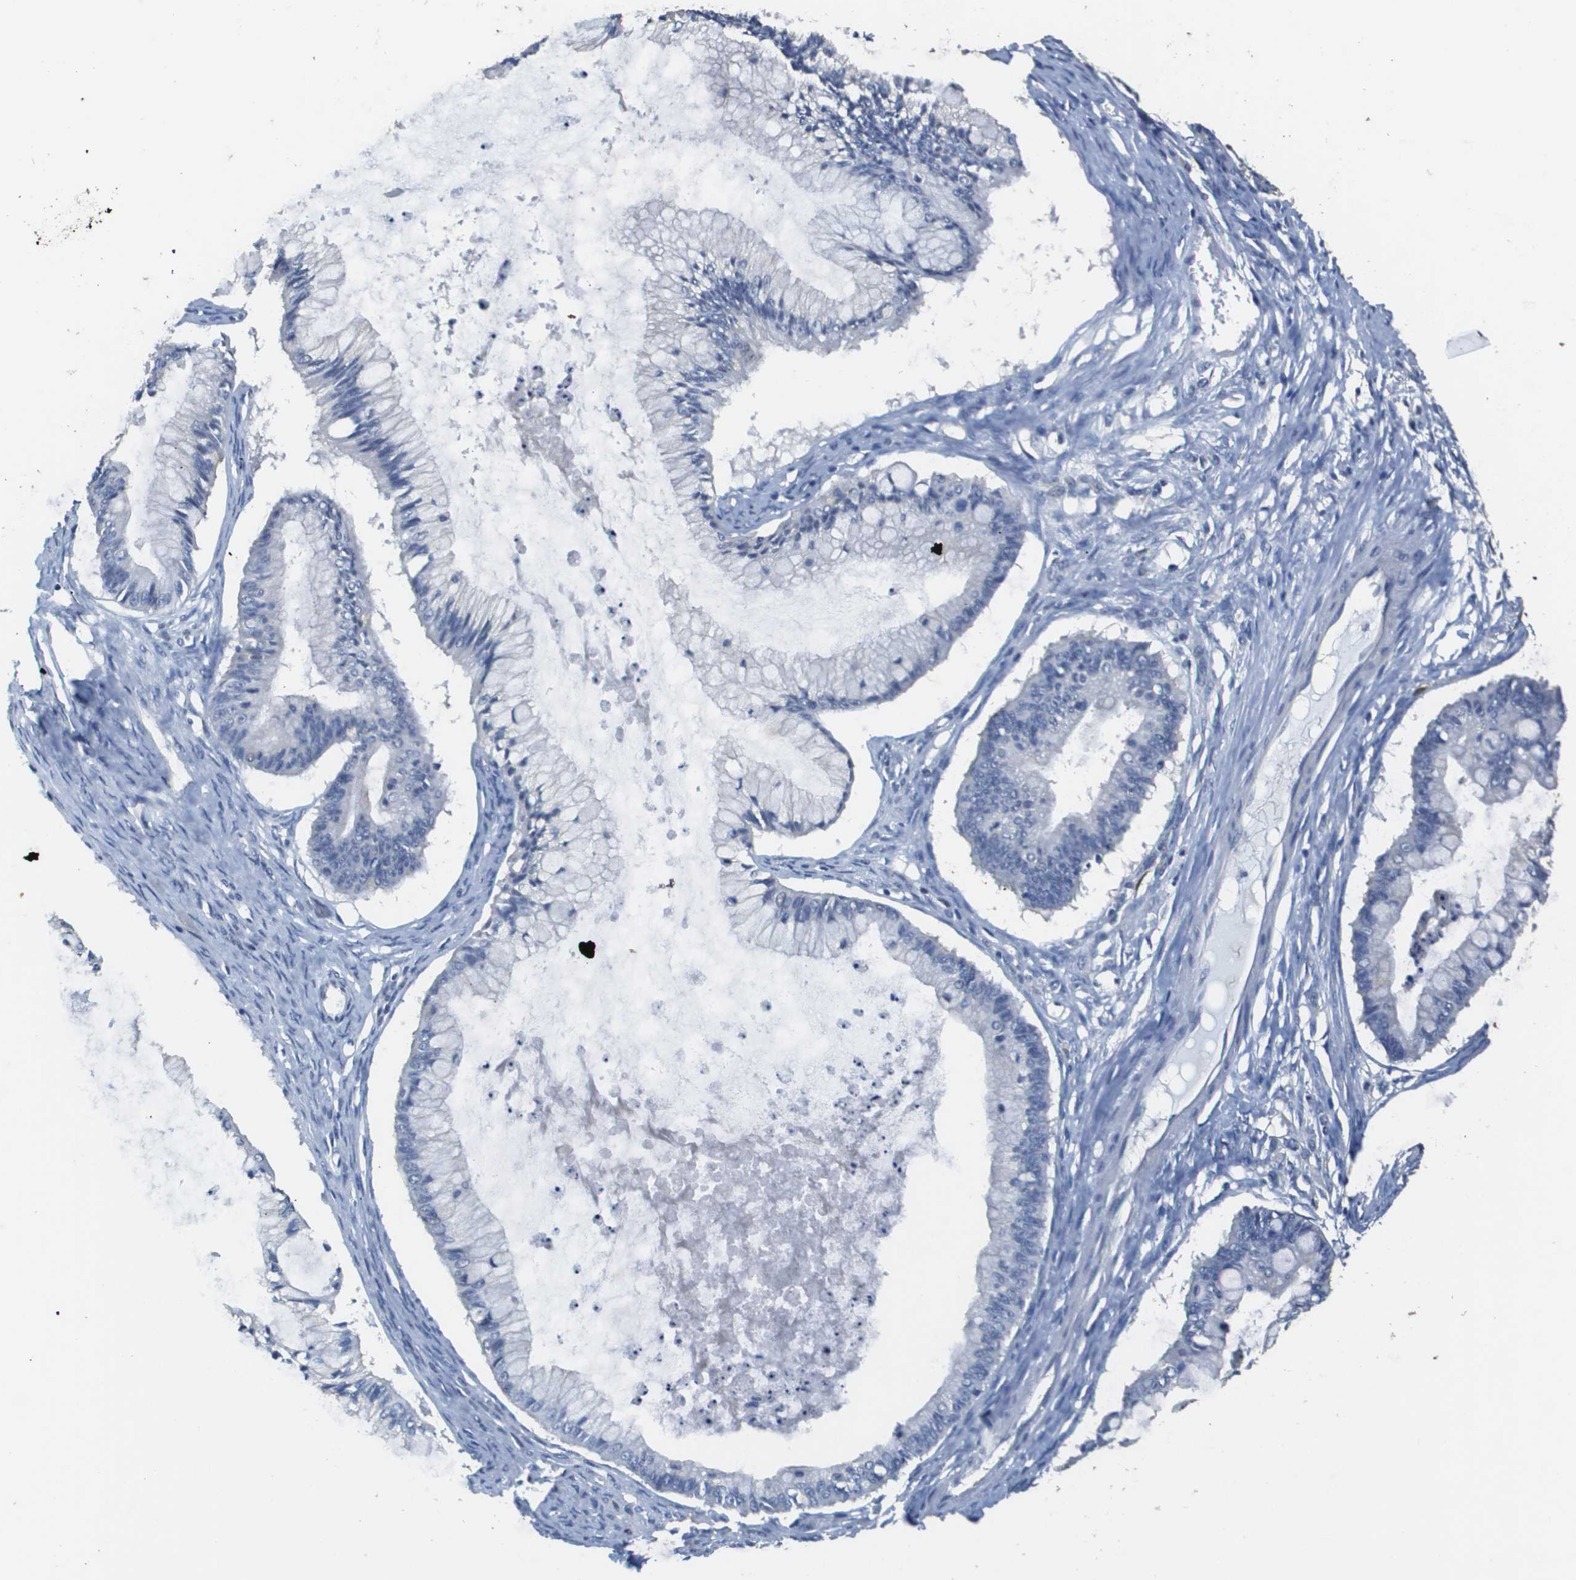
{"staining": {"intensity": "negative", "quantity": "none", "location": "none"}, "tissue": "ovarian cancer", "cell_type": "Tumor cells", "image_type": "cancer", "snomed": [{"axis": "morphology", "description": "Cystadenocarcinoma, mucinous, NOS"}, {"axis": "topography", "description": "Ovary"}], "caption": "DAB immunohistochemical staining of ovarian cancer shows no significant expression in tumor cells.", "gene": "MT3", "patient": {"sex": "female", "age": 57}}